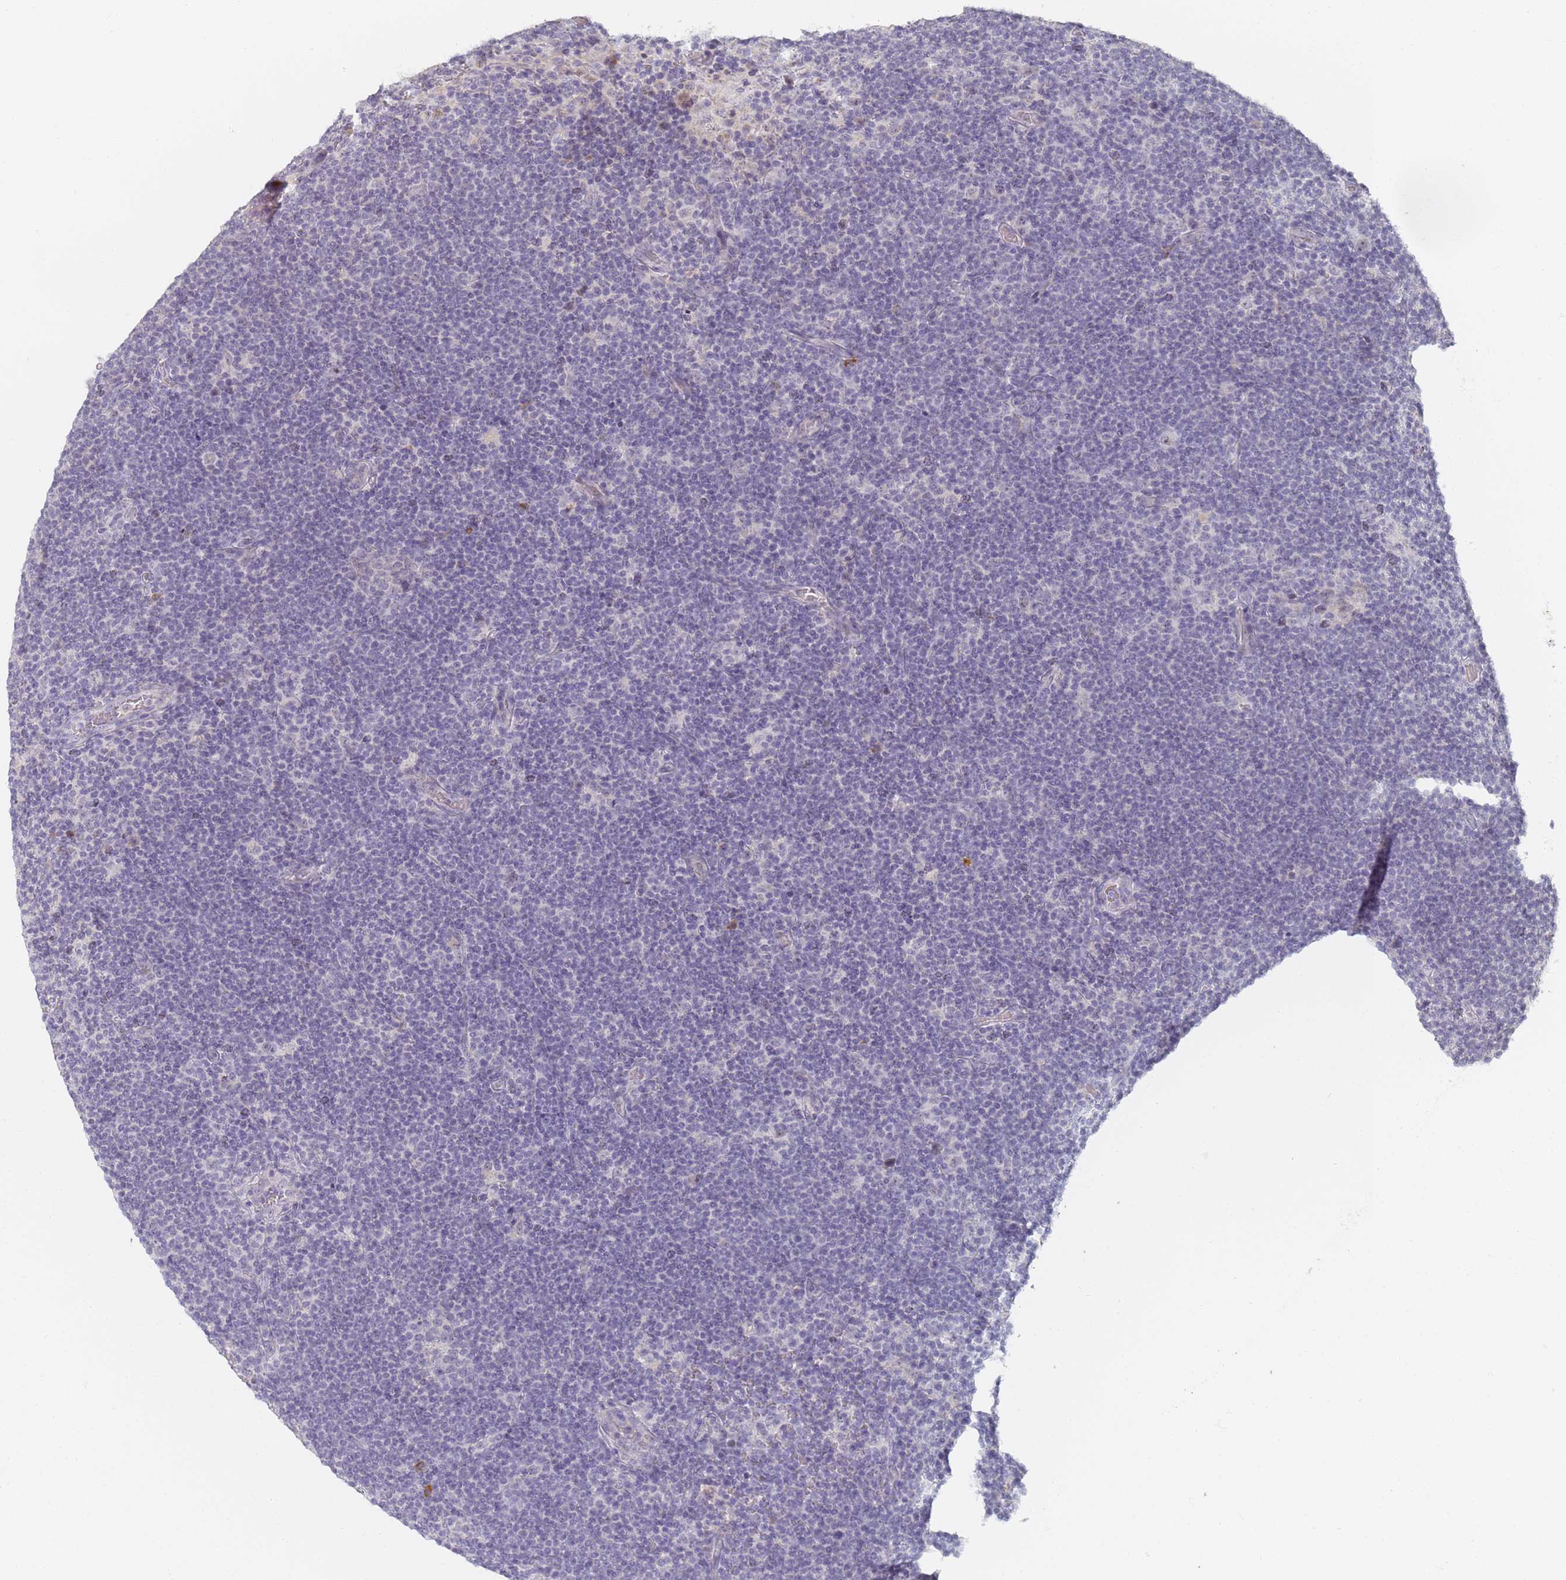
{"staining": {"intensity": "negative", "quantity": "none", "location": "none"}, "tissue": "lymphoma", "cell_type": "Tumor cells", "image_type": "cancer", "snomed": [{"axis": "morphology", "description": "Hodgkin's disease, NOS"}, {"axis": "topography", "description": "Lymph node"}], "caption": "Protein analysis of Hodgkin's disease exhibits no significant positivity in tumor cells.", "gene": "SLC38A9", "patient": {"sex": "female", "age": 57}}